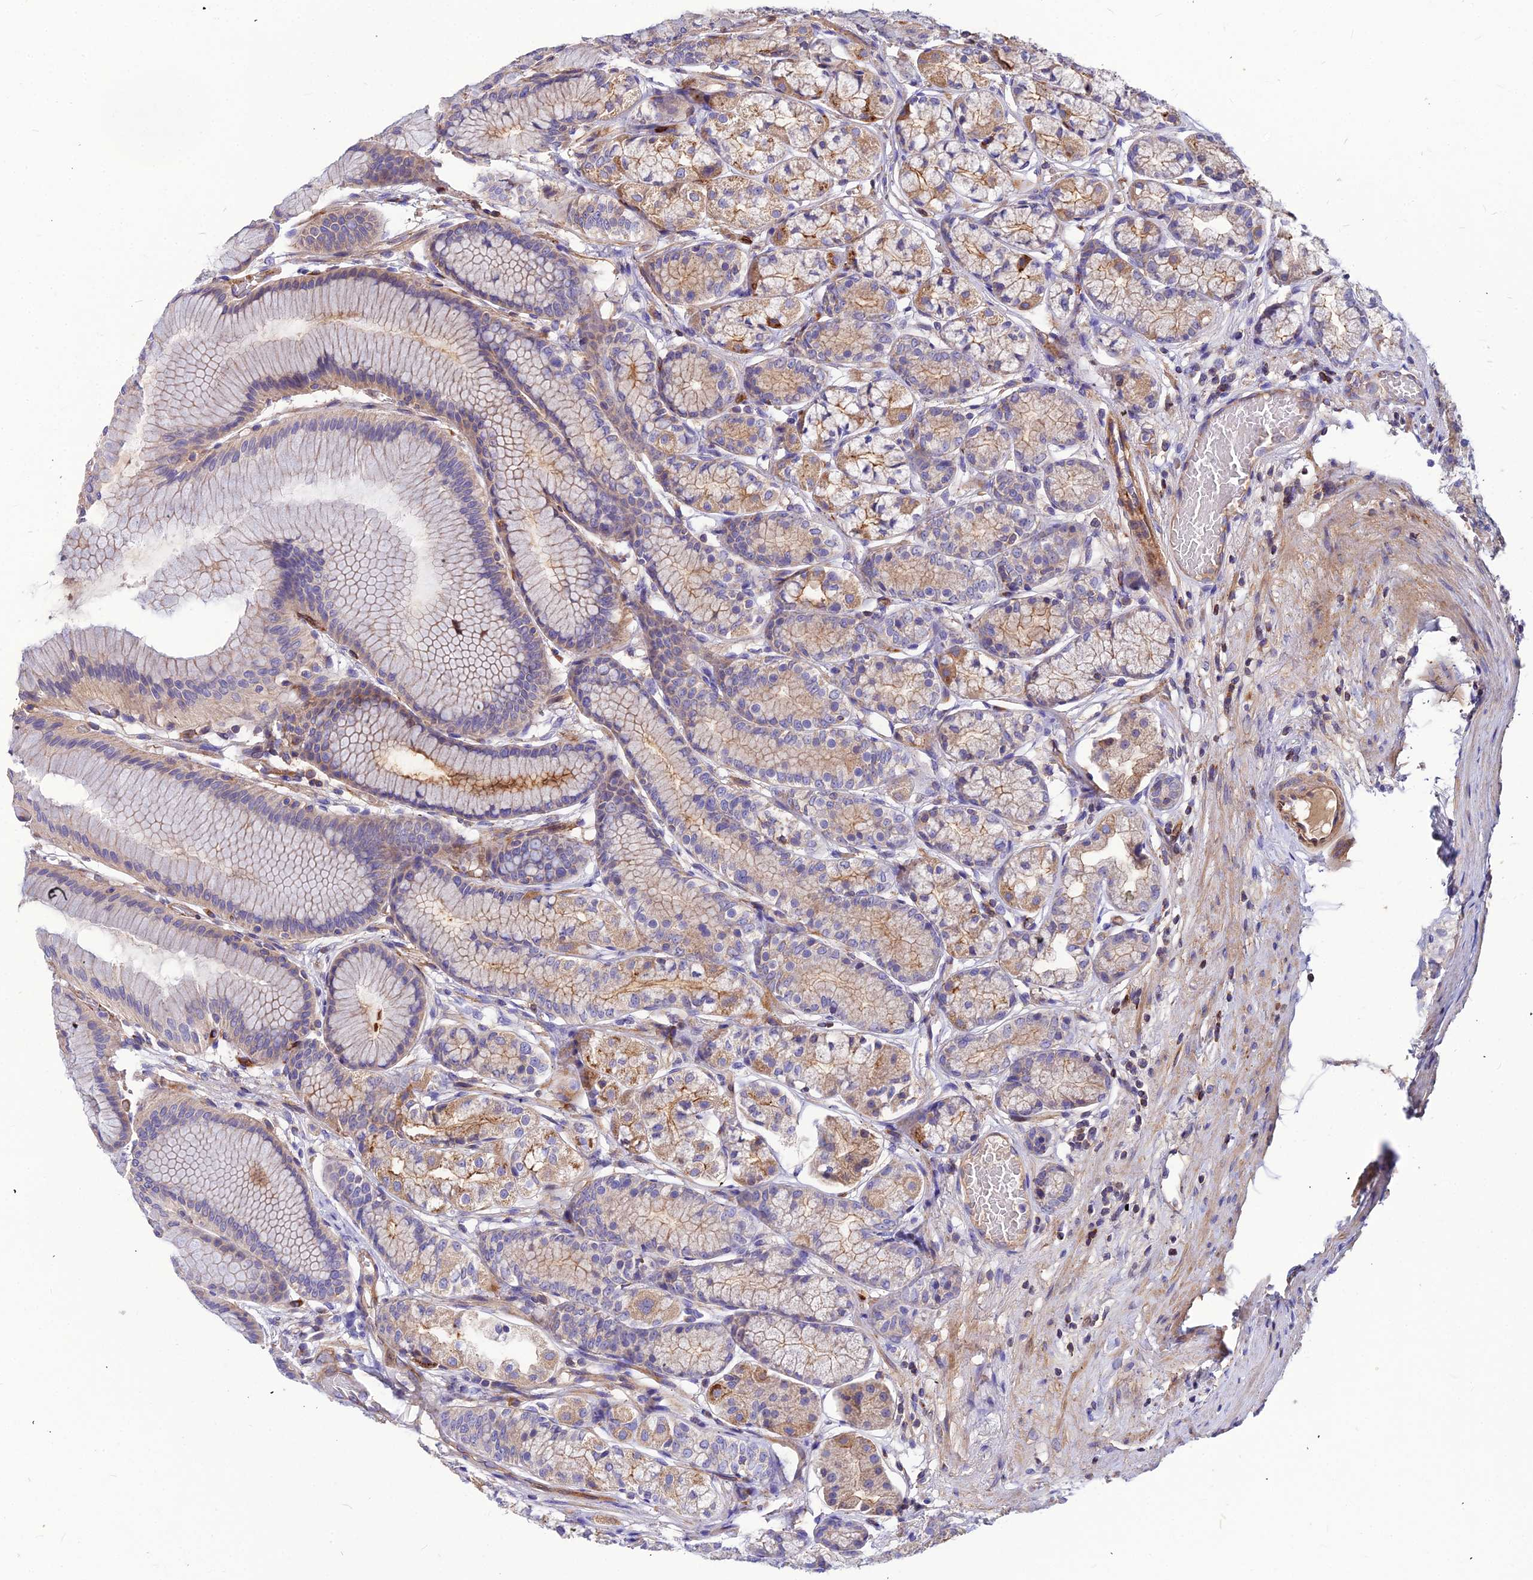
{"staining": {"intensity": "moderate", "quantity": "25%-75%", "location": "cytoplasmic/membranous"}, "tissue": "stomach", "cell_type": "Glandular cells", "image_type": "normal", "snomed": [{"axis": "morphology", "description": "Normal tissue, NOS"}, {"axis": "morphology", "description": "Adenocarcinoma, NOS"}, {"axis": "morphology", "description": "Adenocarcinoma, High grade"}, {"axis": "topography", "description": "Stomach, upper"}, {"axis": "topography", "description": "Stomach"}], "caption": "IHC staining of unremarkable stomach, which exhibits medium levels of moderate cytoplasmic/membranous staining in approximately 25%-75% of glandular cells indicating moderate cytoplasmic/membranous protein positivity. The staining was performed using DAB (3,3'-diaminobenzidine) (brown) for protein detection and nuclei were counterstained in hematoxylin (blue).", "gene": "ASPHD1", "patient": {"sex": "female", "age": 65}}